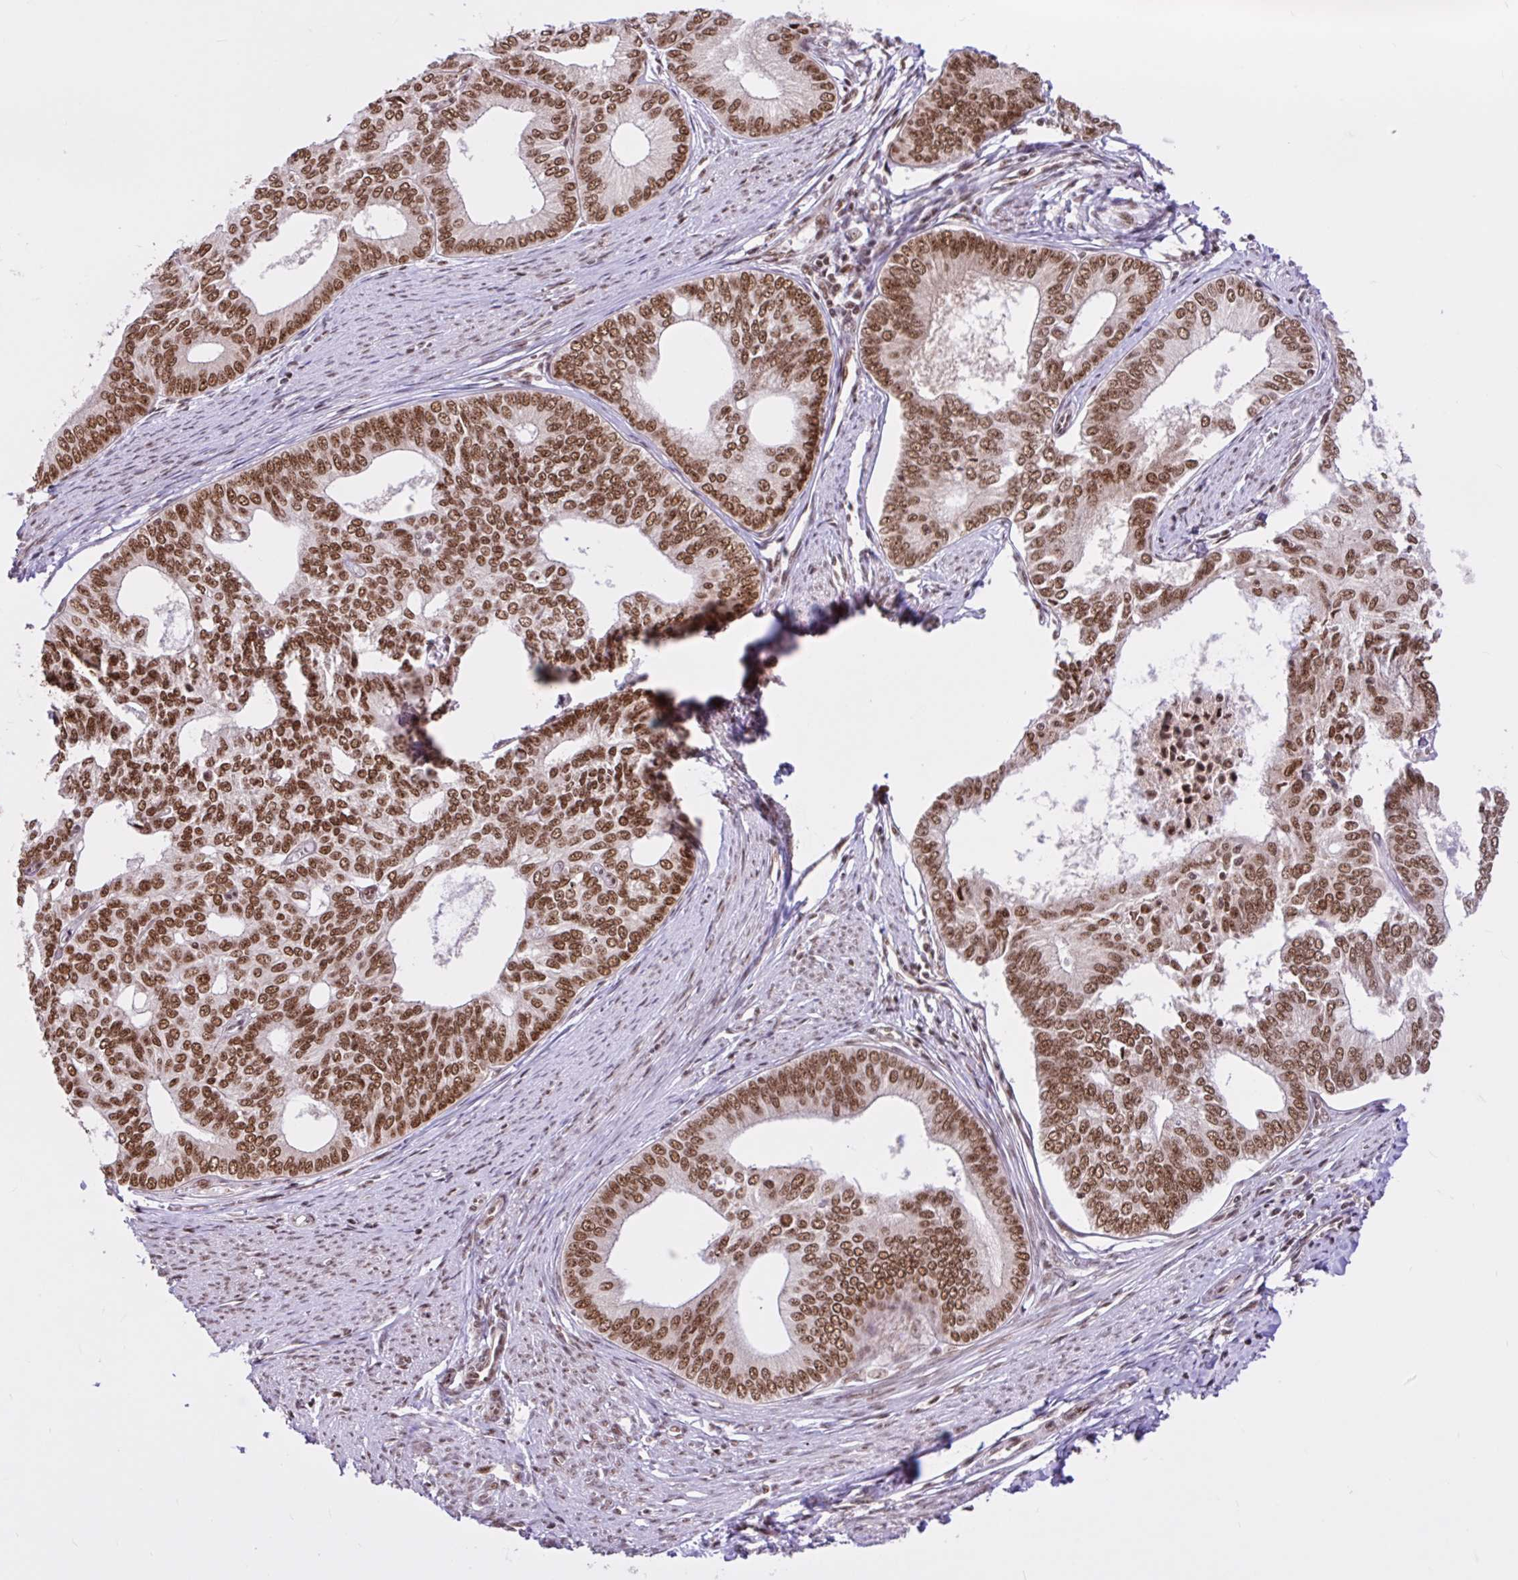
{"staining": {"intensity": "moderate", "quantity": ">75%", "location": "nuclear"}, "tissue": "endometrial cancer", "cell_type": "Tumor cells", "image_type": "cancer", "snomed": [{"axis": "morphology", "description": "Adenocarcinoma, NOS"}, {"axis": "topography", "description": "Endometrium"}], "caption": "A high-resolution image shows IHC staining of endometrial cancer (adenocarcinoma), which exhibits moderate nuclear staining in approximately >75% of tumor cells. The staining was performed using DAB (3,3'-diaminobenzidine), with brown indicating positive protein expression. Nuclei are stained blue with hematoxylin.", "gene": "CCDC12", "patient": {"sex": "female", "age": 75}}